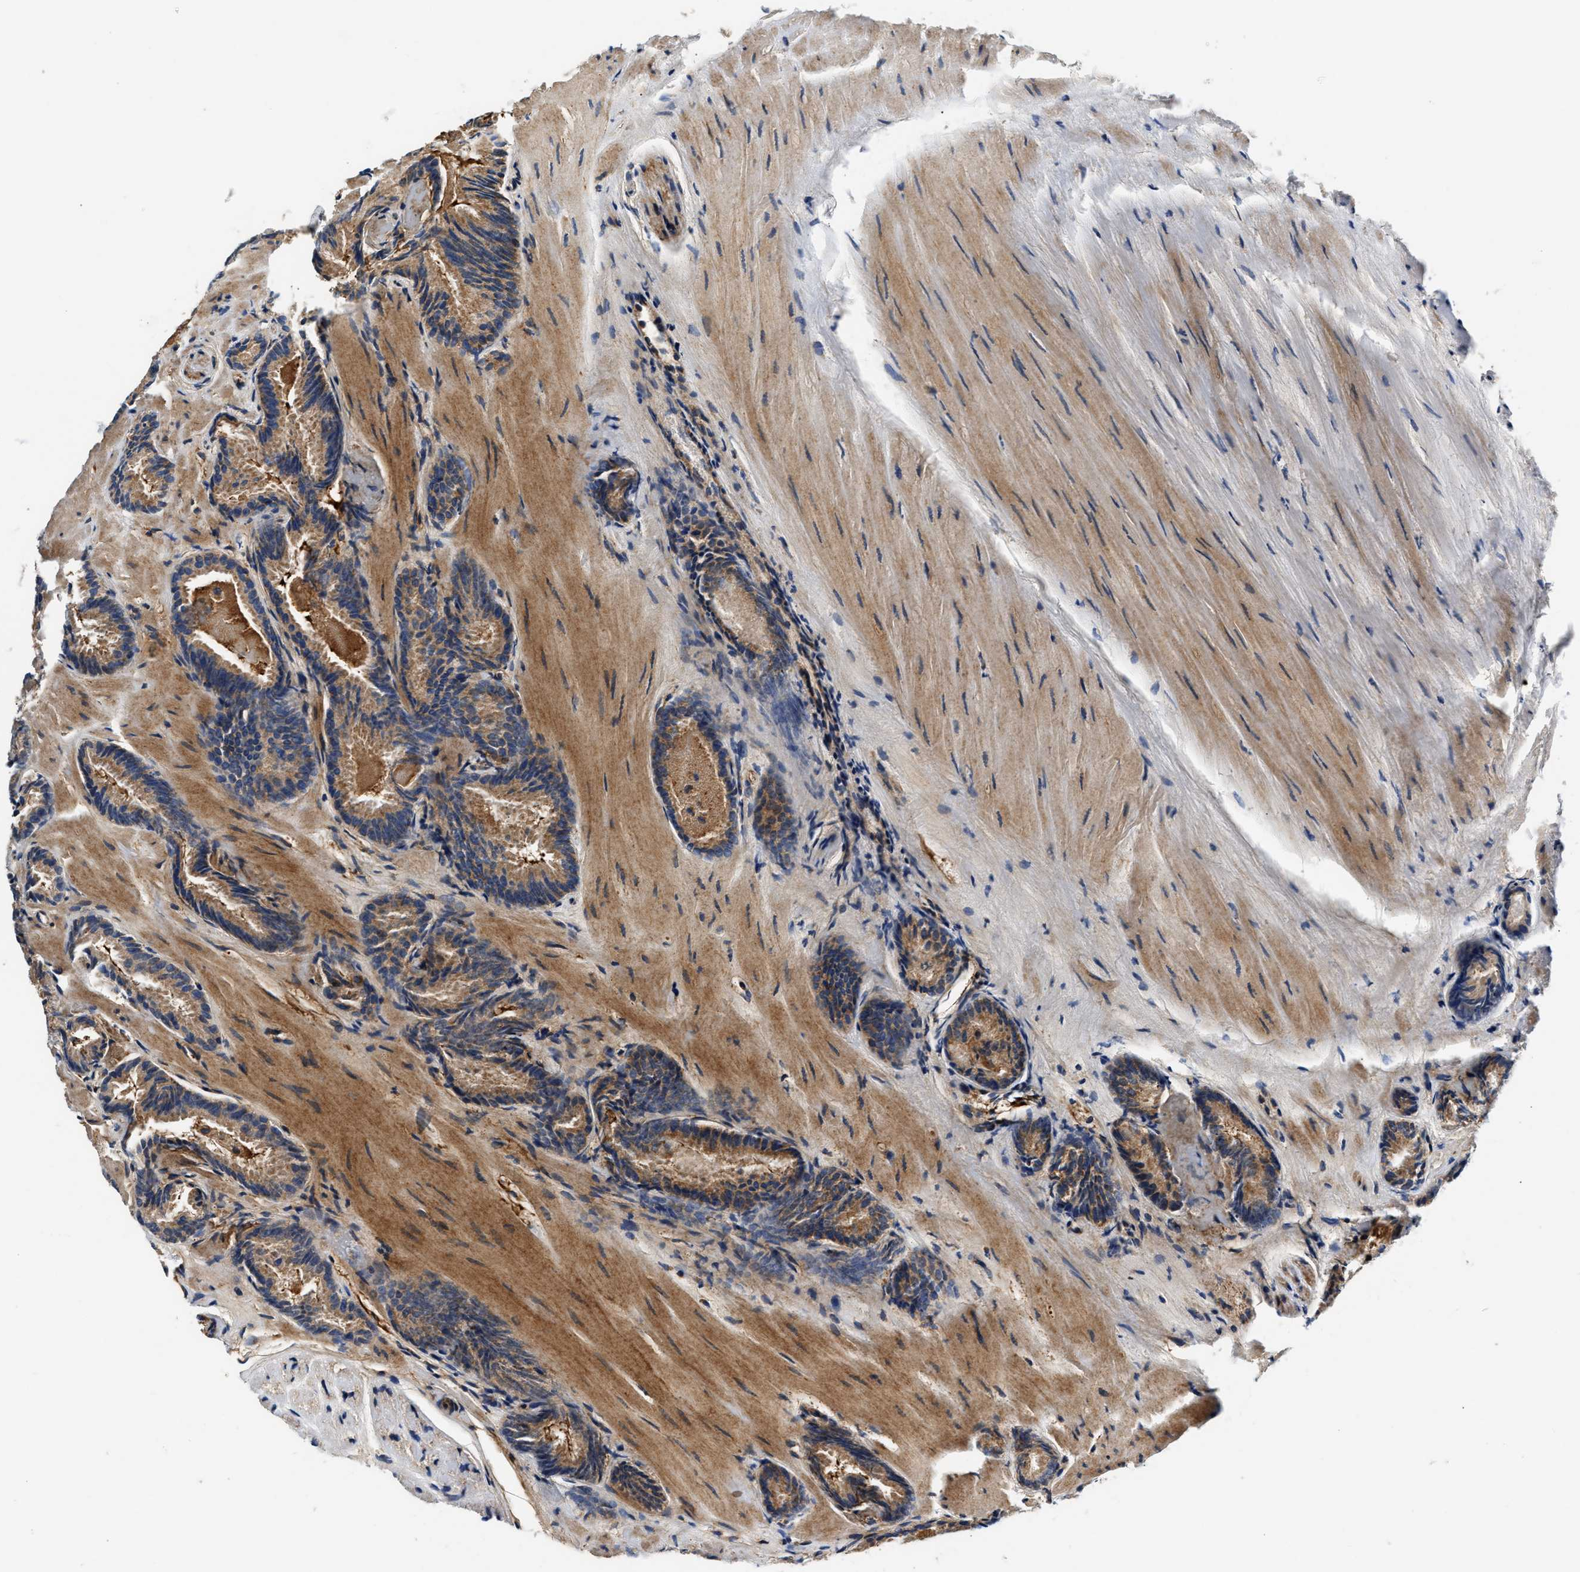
{"staining": {"intensity": "moderate", "quantity": ">75%", "location": "cytoplasmic/membranous"}, "tissue": "prostate cancer", "cell_type": "Tumor cells", "image_type": "cancer", "snomed": [{"axis": "morphology", "description": "Adenocarcinoma, Low grade"}, {"axis": "topography", "description": "Prostate"}], "caption": "A photomicrograph of human low-grade adenocarcinoma (prostate) stained for a protein shows moderate cytoplasmic/membranous brown staining in tumor cells.", "gene": "TEX2", "patient": {"sex": "male", "age": 51}}